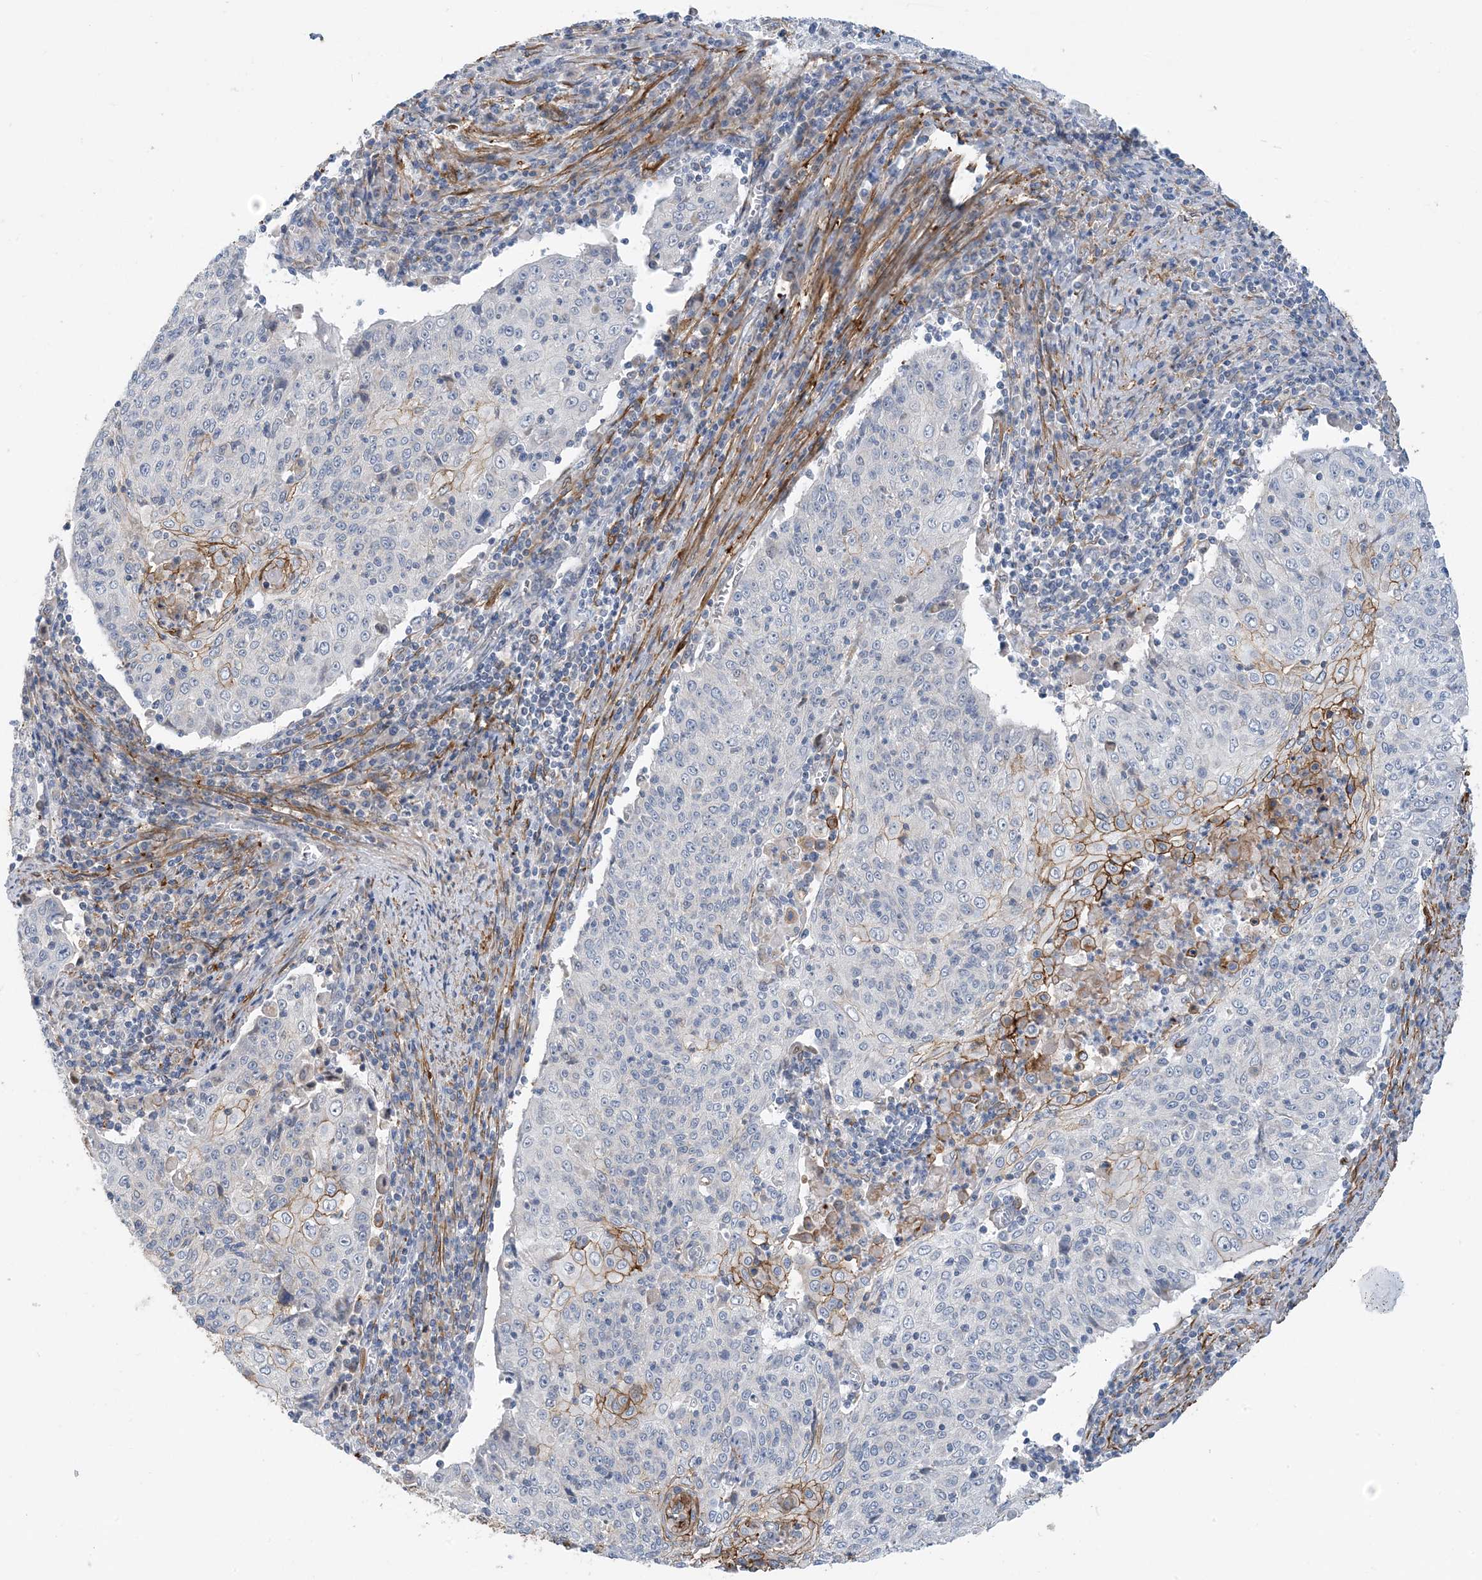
{"staining": {"intensity": "moderate", "quantity": "<25%", "location": "cytoplasmic/membranous"}, "tissue": "cervical cancer", "cell_type": "Tumor cells", "image_type": "cancer", "snomed": [{"axis": "morphology", "description": "Squamous cell carcinoma, NOS"}, {"axis": "topography", "description": "Cervix"}], "caption": "Protein analysis of cervical cancer (squamous cell carcinoma) tissue exhibits moderate cytoplasmic/membranous expression in approximately <25% of tumor cells.", "gene": "EIF2A", "patient": {"sex": "female", "age": 48}}